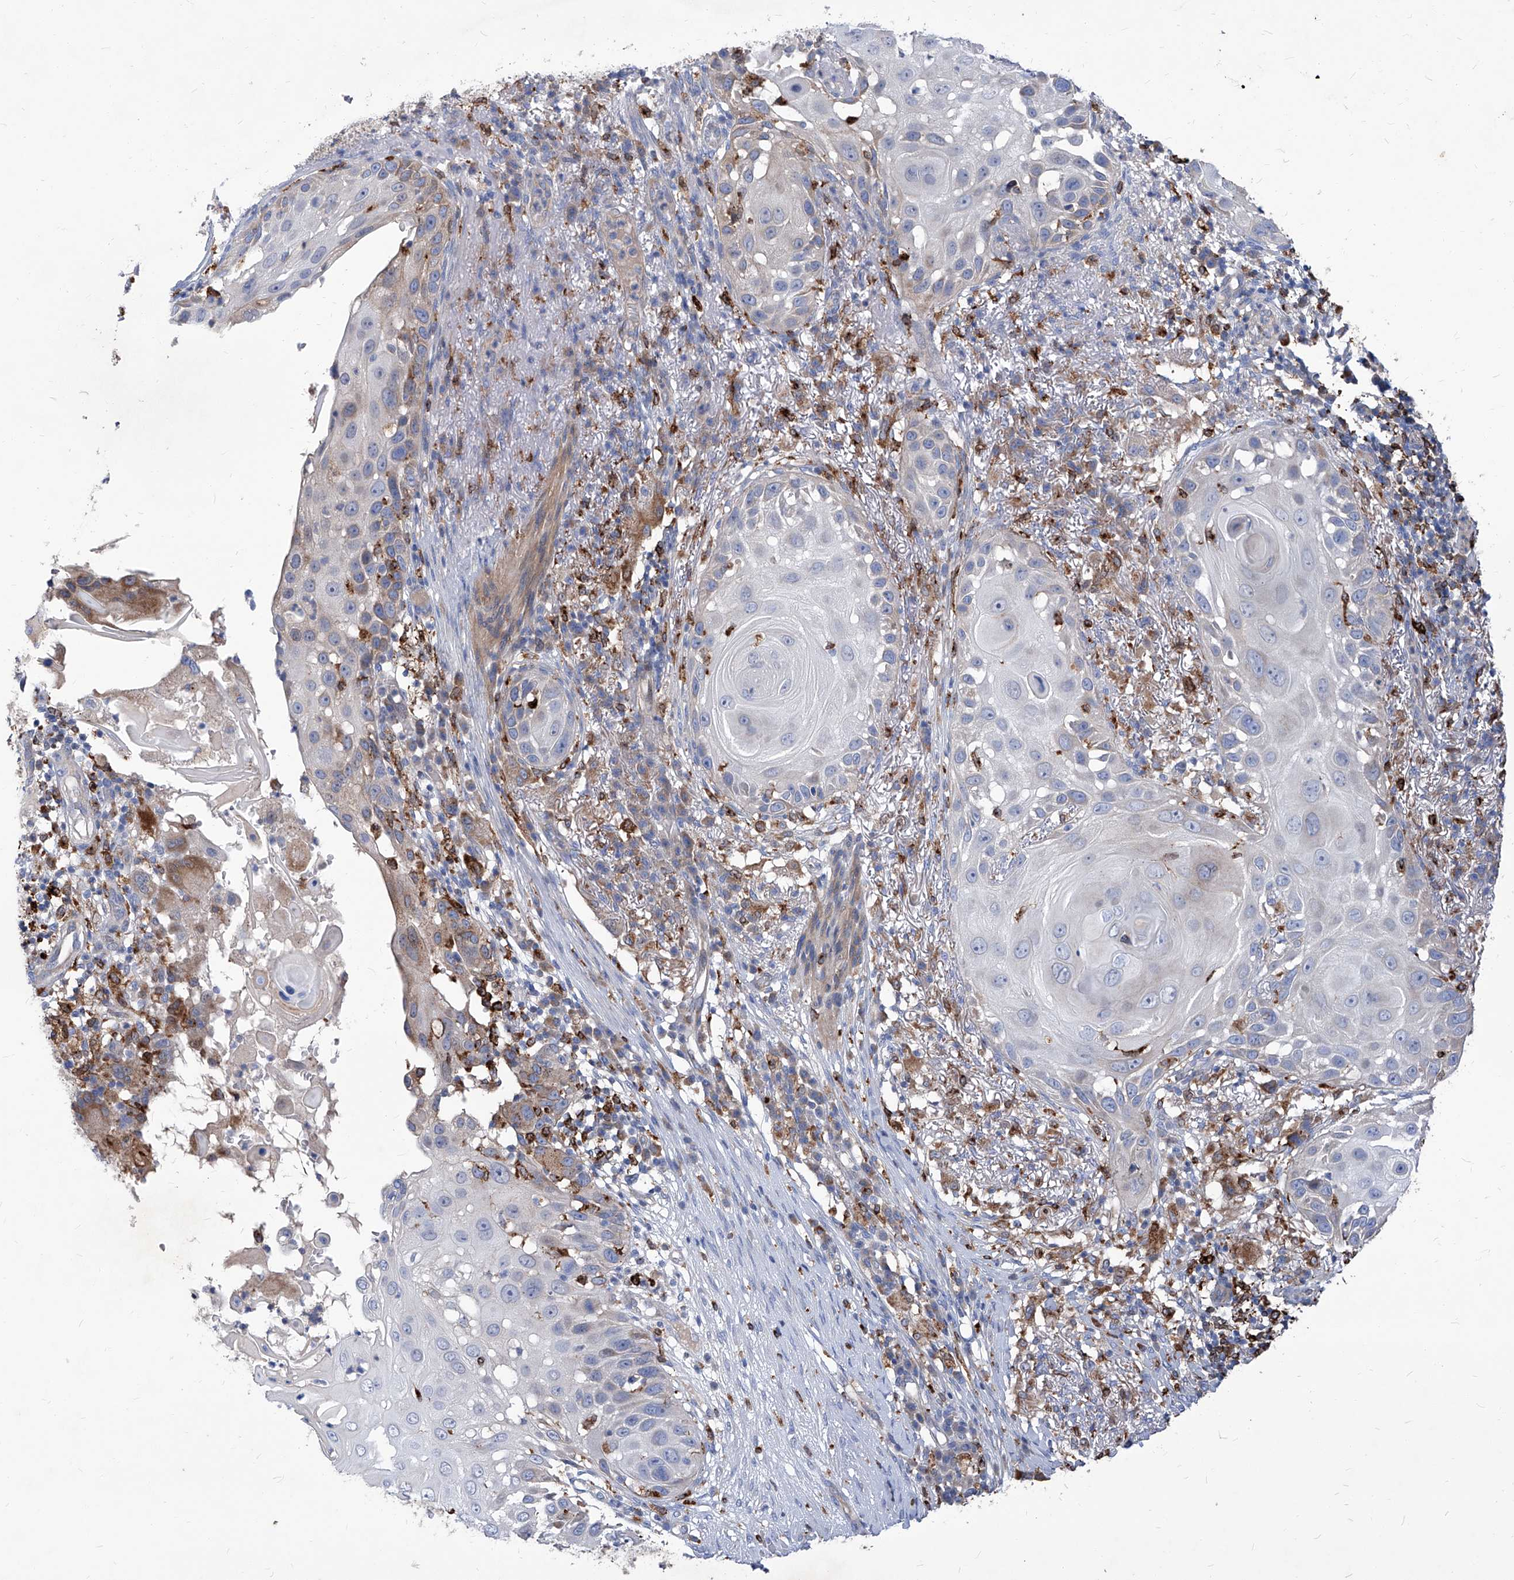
{"staining": {"intensity": "negative", "quantity": "none", "location": "none"}, "tissue": "skin cancer", "cell_type": "Tumor cells", "image_type": "cancer", "snomed": [{"axis": "morphology", "description": "Squamous cell carcinoma, NOS"}, {"axis": "topography", "description": "Skin"}], "caption": "There is no significant expression in tumor cells of skin cancer (squamous cell carcinoma). Nuclei are stained in blue.", "gene": "UBOX5", "patient": {"sex": "female", "age": 44}}